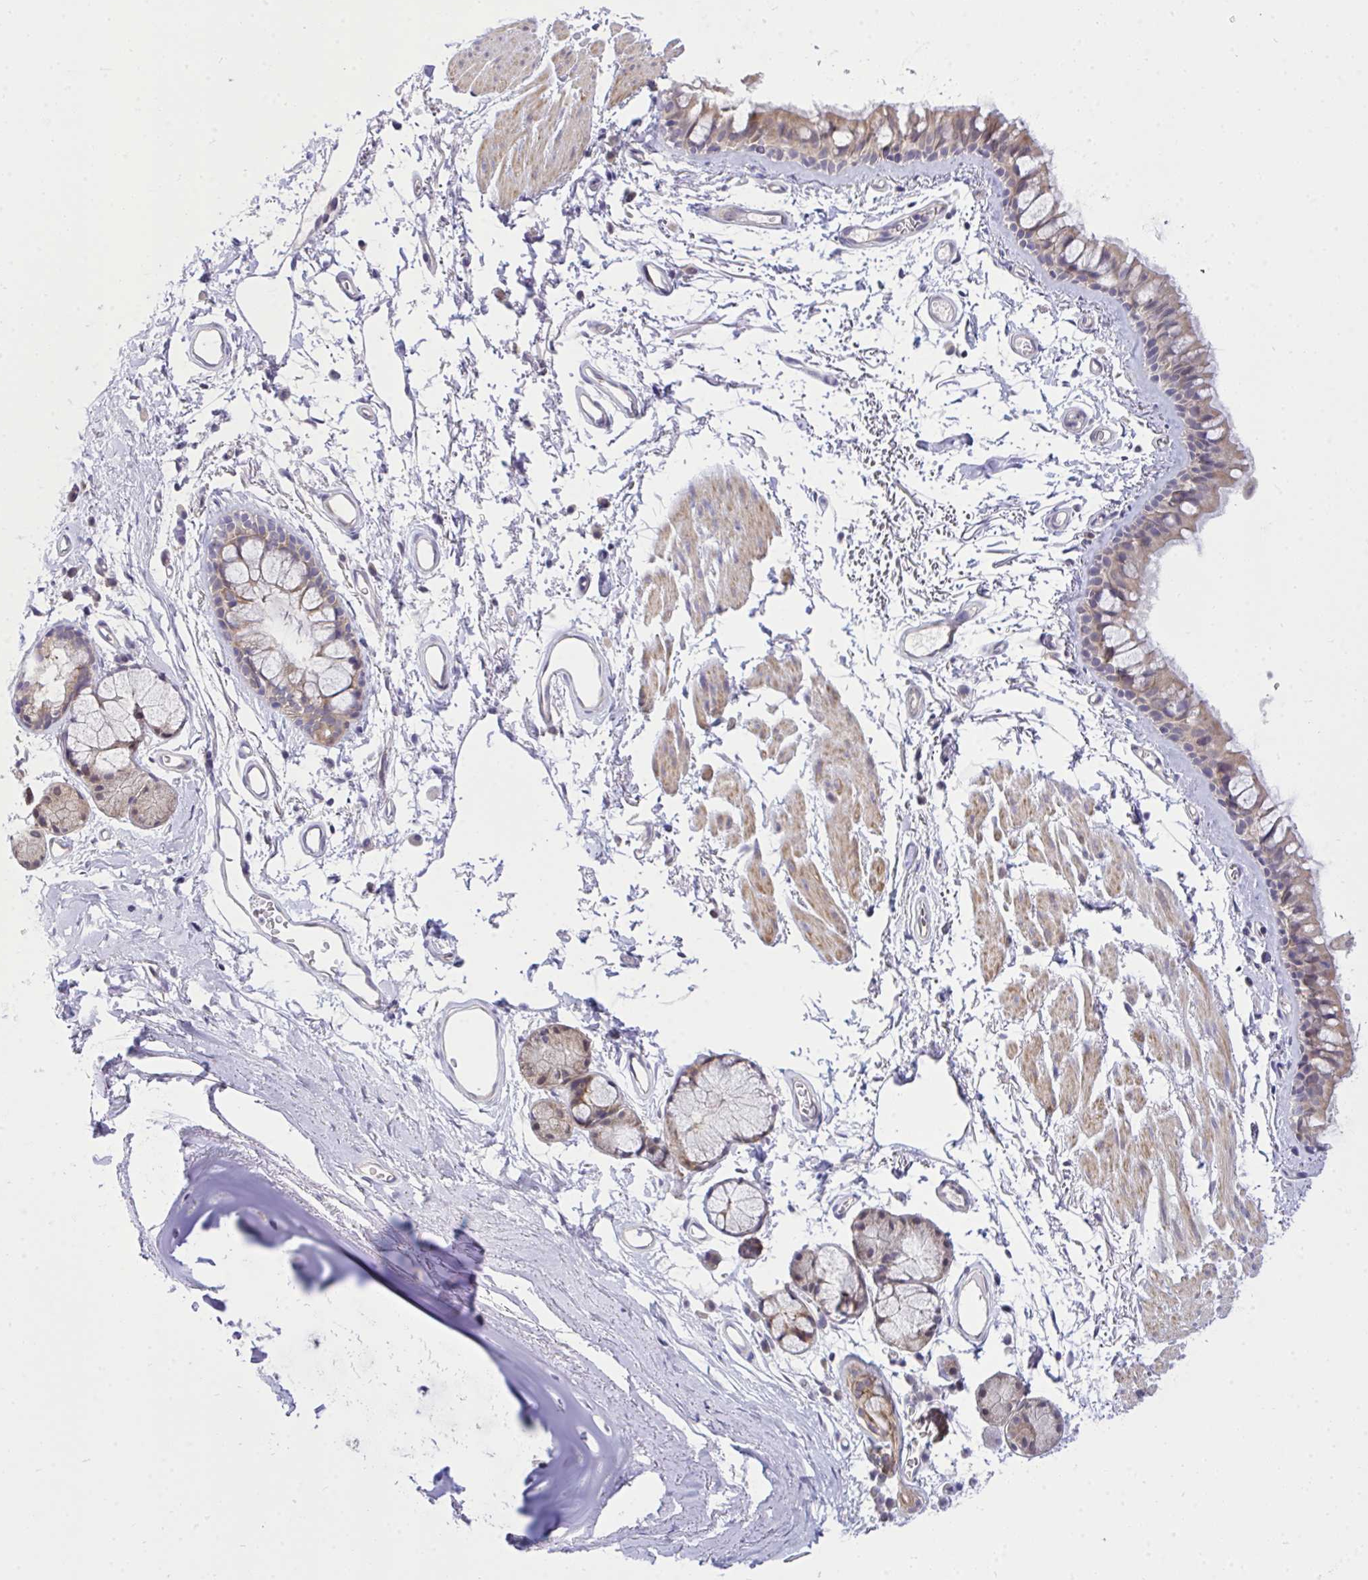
{"staining": {"intensity": "moderate", "quantity": "<25%", "location": "cytoplasmic/membranous"}, "tissue": "bronchus", "cell_type": "Respiratory epithelial cells", "image_type": "normal", "snomed": [{"axis": "morphology", "description": "Normal tissue, NOS"}, {"axis": "topography", "description": "Cartilage tissue"}, {"axis": "topography", "description": "Bronchus"}], "caption": "A brown stain labels moderate cytoplasmic/membranous staining of a protein in respiratory epithelial cells of normal bronchus. (DAB (3,3'-diaminobenzidine) = brown stain, brightfield microscopy at high magnification).", "gene": "C19orf54", "patient": {"sex": "female", "age": 79}}